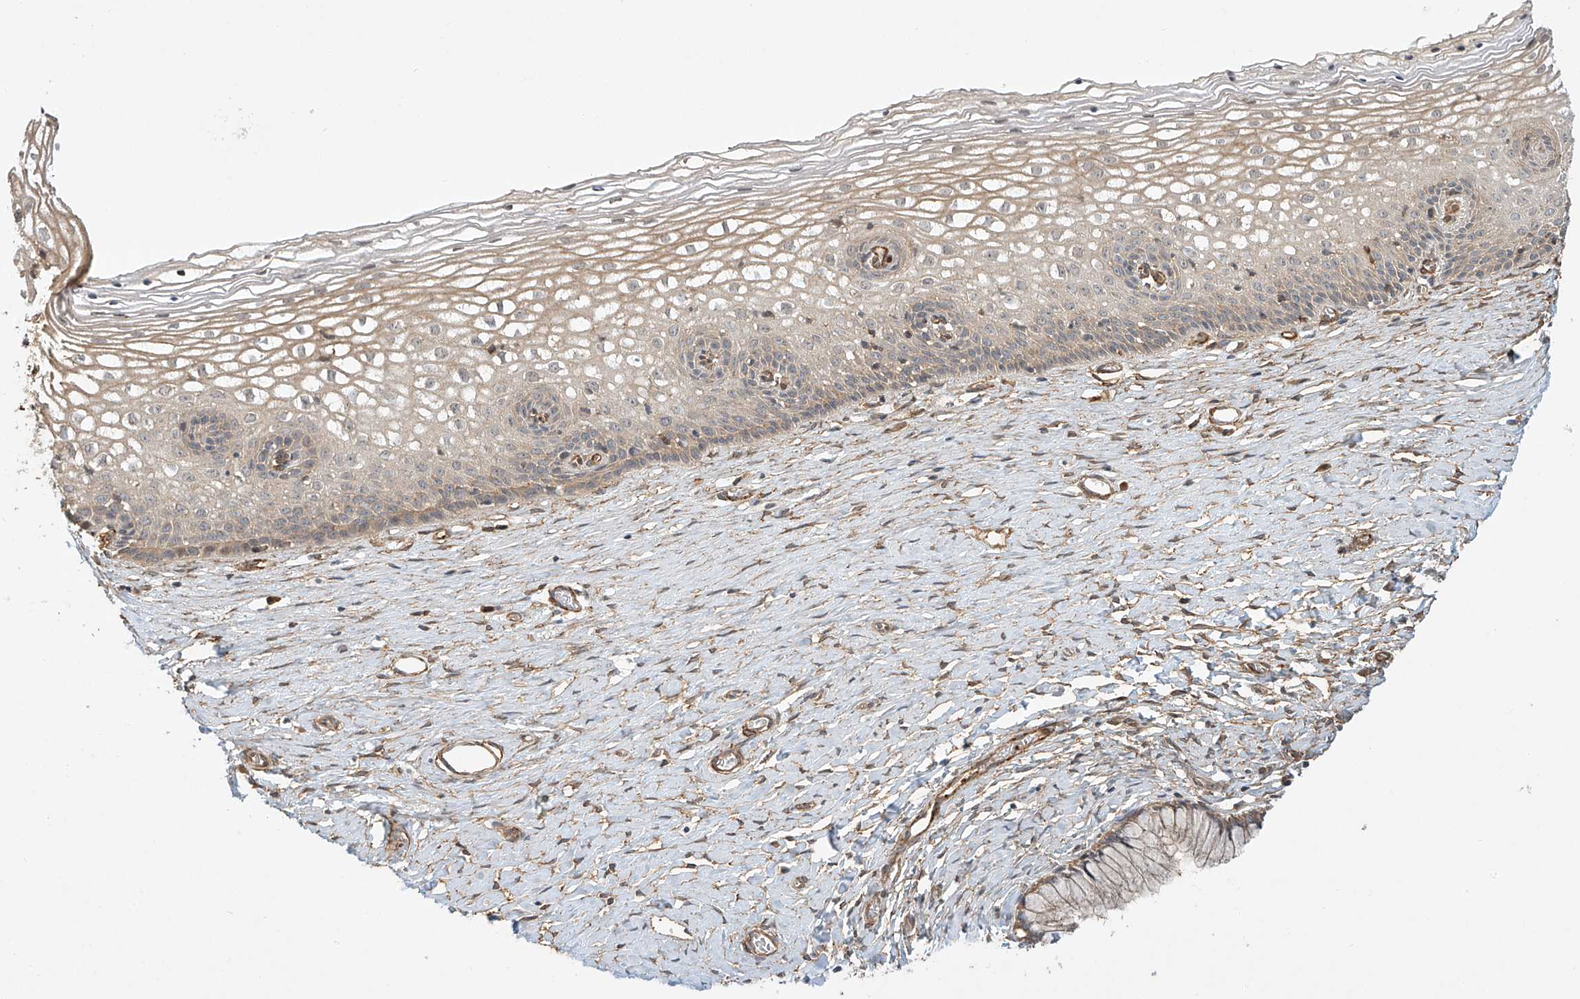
{"staining": {"intensity": "weak", "quantity": ">75%", "location": "cytoplasmic/membranous"}, "tissue": "cervix", "cell_type": "Glandular cells", "image_type": "normal", "snomed": [{"axis": "morphology", "description": "Normal tissue, NOS"}, {"axis": "topography", "description": "Cervix"}], "caption": "Weak cytoplasmic/membranous expression is appreciated in approximately >75% of glandular cells in benign cervix. Using DAB (3,3'-diaminobenzidine) (brown) and hematoxylin (blue) stains, captured at high magnification using brightfield microscopy.", "gene": "CSMD3", "patient": {"sex": "female", "age": 33}}